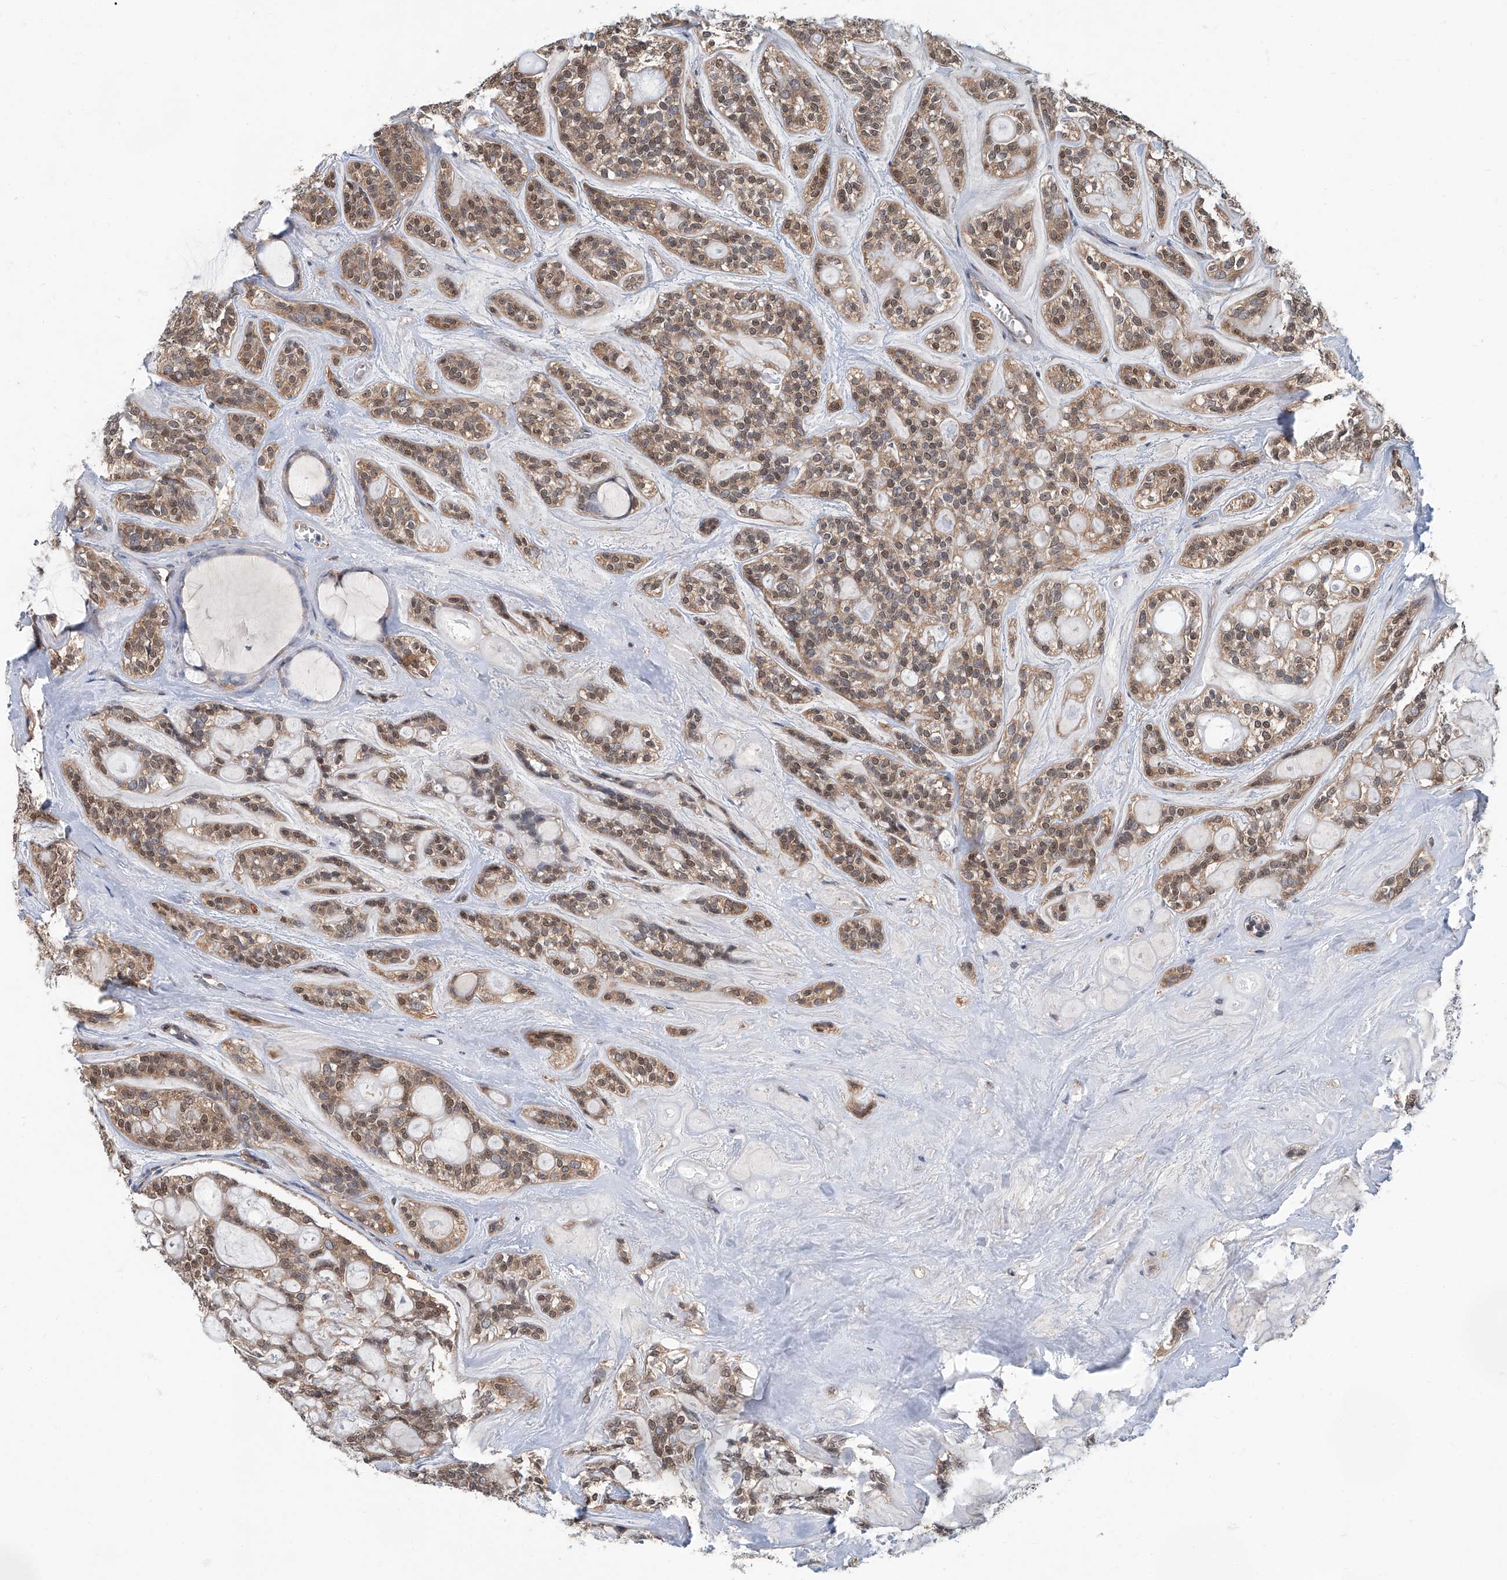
{"staining": {"intensity": "moderate", "quantity": ">75%", "location": "cytoplasmic/membranous,nuclear"}, "tissue": "head and neck cancer", "cell_type": "Tumor cells", "image_type": "cancer", "snomed": [{"axis": "morphology", "description": "Adenocarcinoma, NOS"}, {"axis": "topography", "description": "Head-Neck"}], "caption": "A medium amount of moderate cytoplasmic/membranous and nuclear staining is present in approximately >75% of tumor cells in head and neck cancer tissue. The protein of interest is stained brown, and the nuclei are stained in blue (DAB IHC with brightfield microscopy, high magnification).", "gene": "CLK1", "patient": {"sex": "male", "age": 66}}